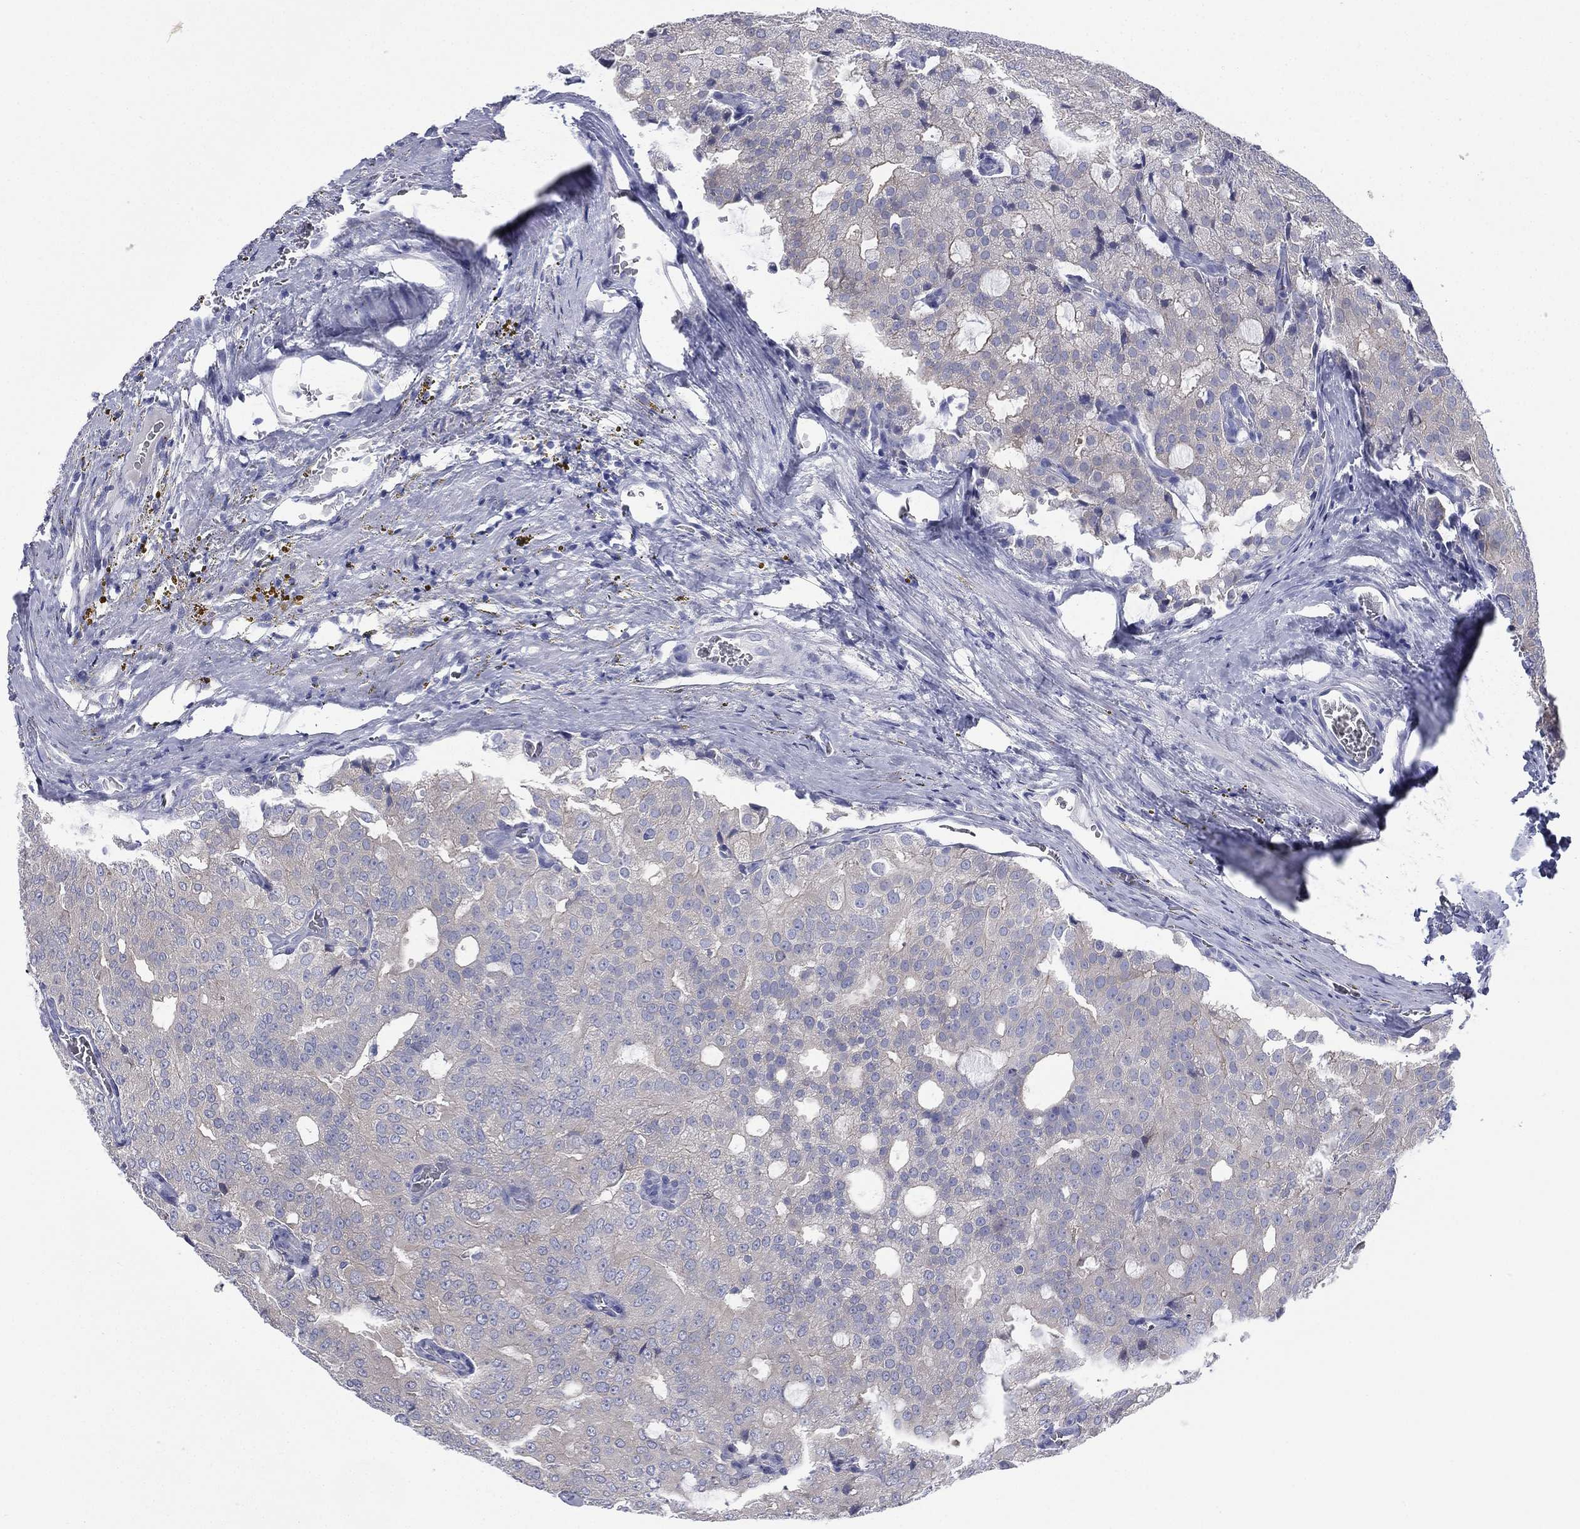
{"staining": {"intensity": "negative", "quantity": "none", "location": "none"}, "tissue": "prostate cancer", "cell_type": "Tumor cells", "image_type": "cancer", "snomed": [{"axis": "morphology", "description": "Adenocarcinoma, NOS"}, {"axis": "topography", "description": "Prostate and seminal vesicle, NOS"}, {"axis": "topography", "description": "Prostate"}], "caption": "An immunohistochemistry histopathology image of prostate adenocarcinoma is shown. There is no staining in tumor cells of prostate adenocarcinoma.", "gene": "FCER2", "patient": {"sex": "male", "age": 67}}